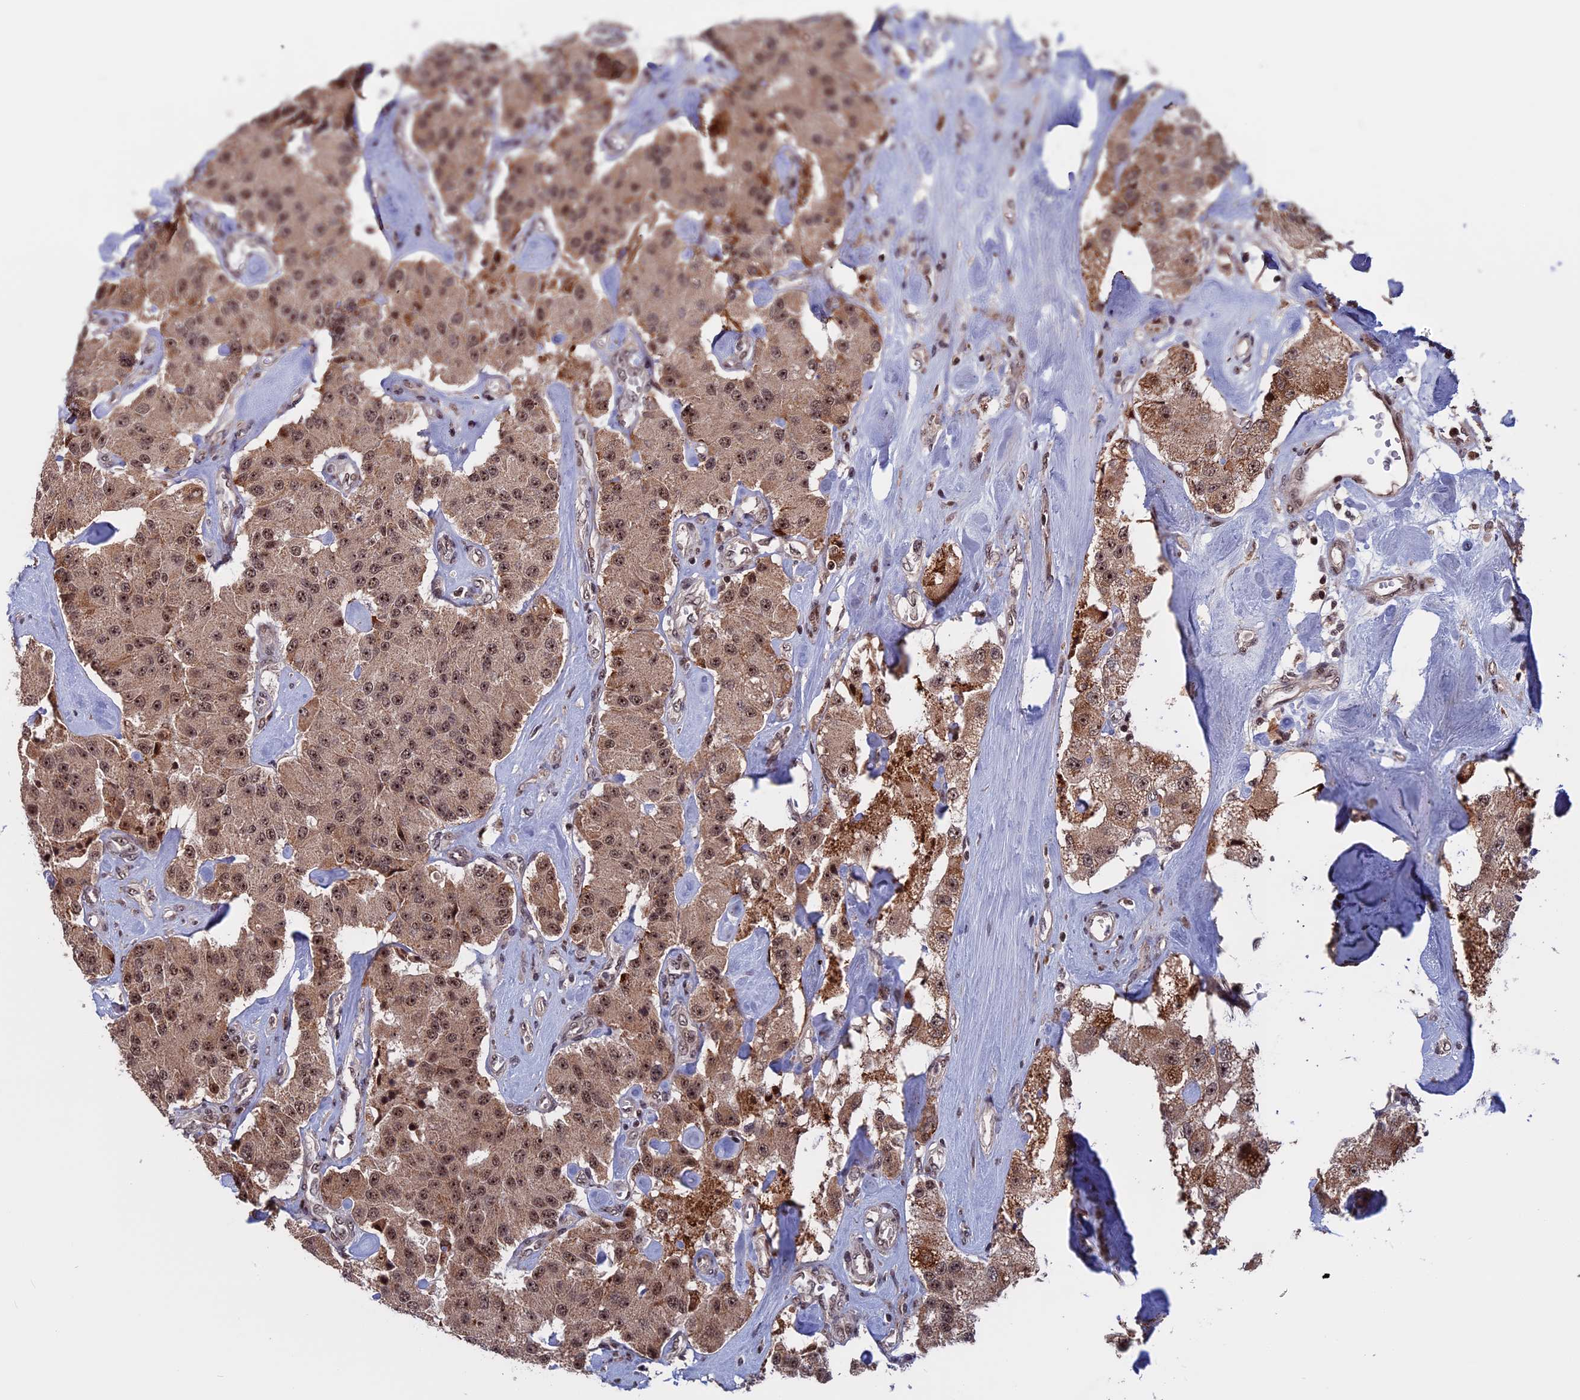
{"staining": {"intensity": "moderate", "quantity": ">75%", "location": "cytoplasmic/membranous,nuclear"}, "tissue": "carcinoid", "cell_type": "Tumor cells", "image_type": "cancer", "snomed": [{"axis": "morphology", "description": "Carcinoid, malignant, NOS"}, {"axis": "topography", "description": "Pancreas"}], "caption": "Protein staining of carcinoid tissue displays moderate cytoplasmic/membranous and nuclear positivity in approximately >75% of tumor cells.", "gene": "CACTIN", "patient": {"sex": "male", "age": 41}}